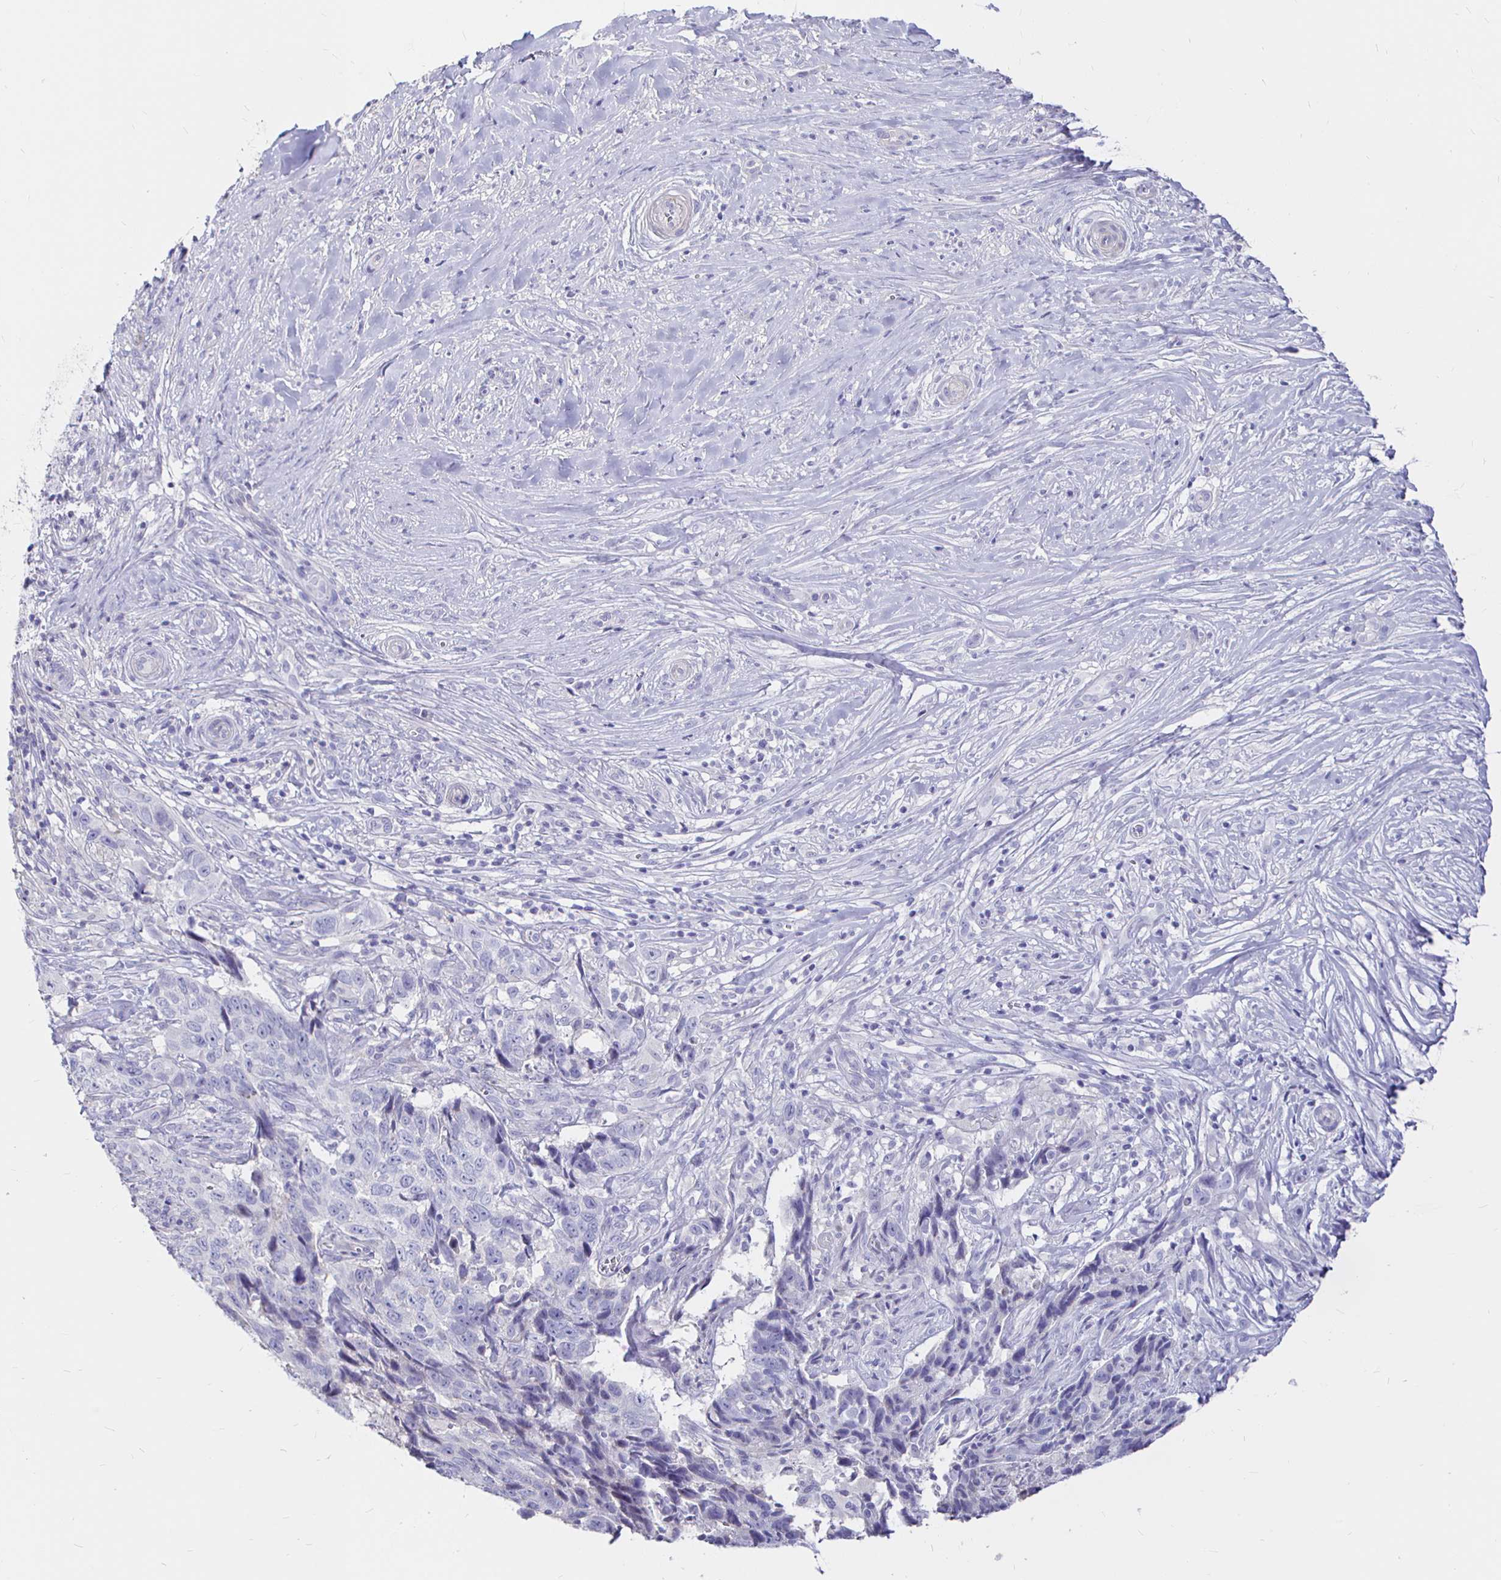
{"staining": {"intensity": "negative", "quantity": "none", "location": "none"}, "tissue": "skin cancer", "cell_type": "Tumor cells", "image_type": "cancer", "snomed": [{"axis": "morphology", "description": "Basal cell carcinoma"}, {"axis": "topography", "description": "Skin"}], "caption": "Skin cancer (basal cell carcinoma) was stained to show a protein in brown. There is no significant positivity in tumor cells.", "gene": "NECAB1", "patient": {"sex": "female", "age": 82}}